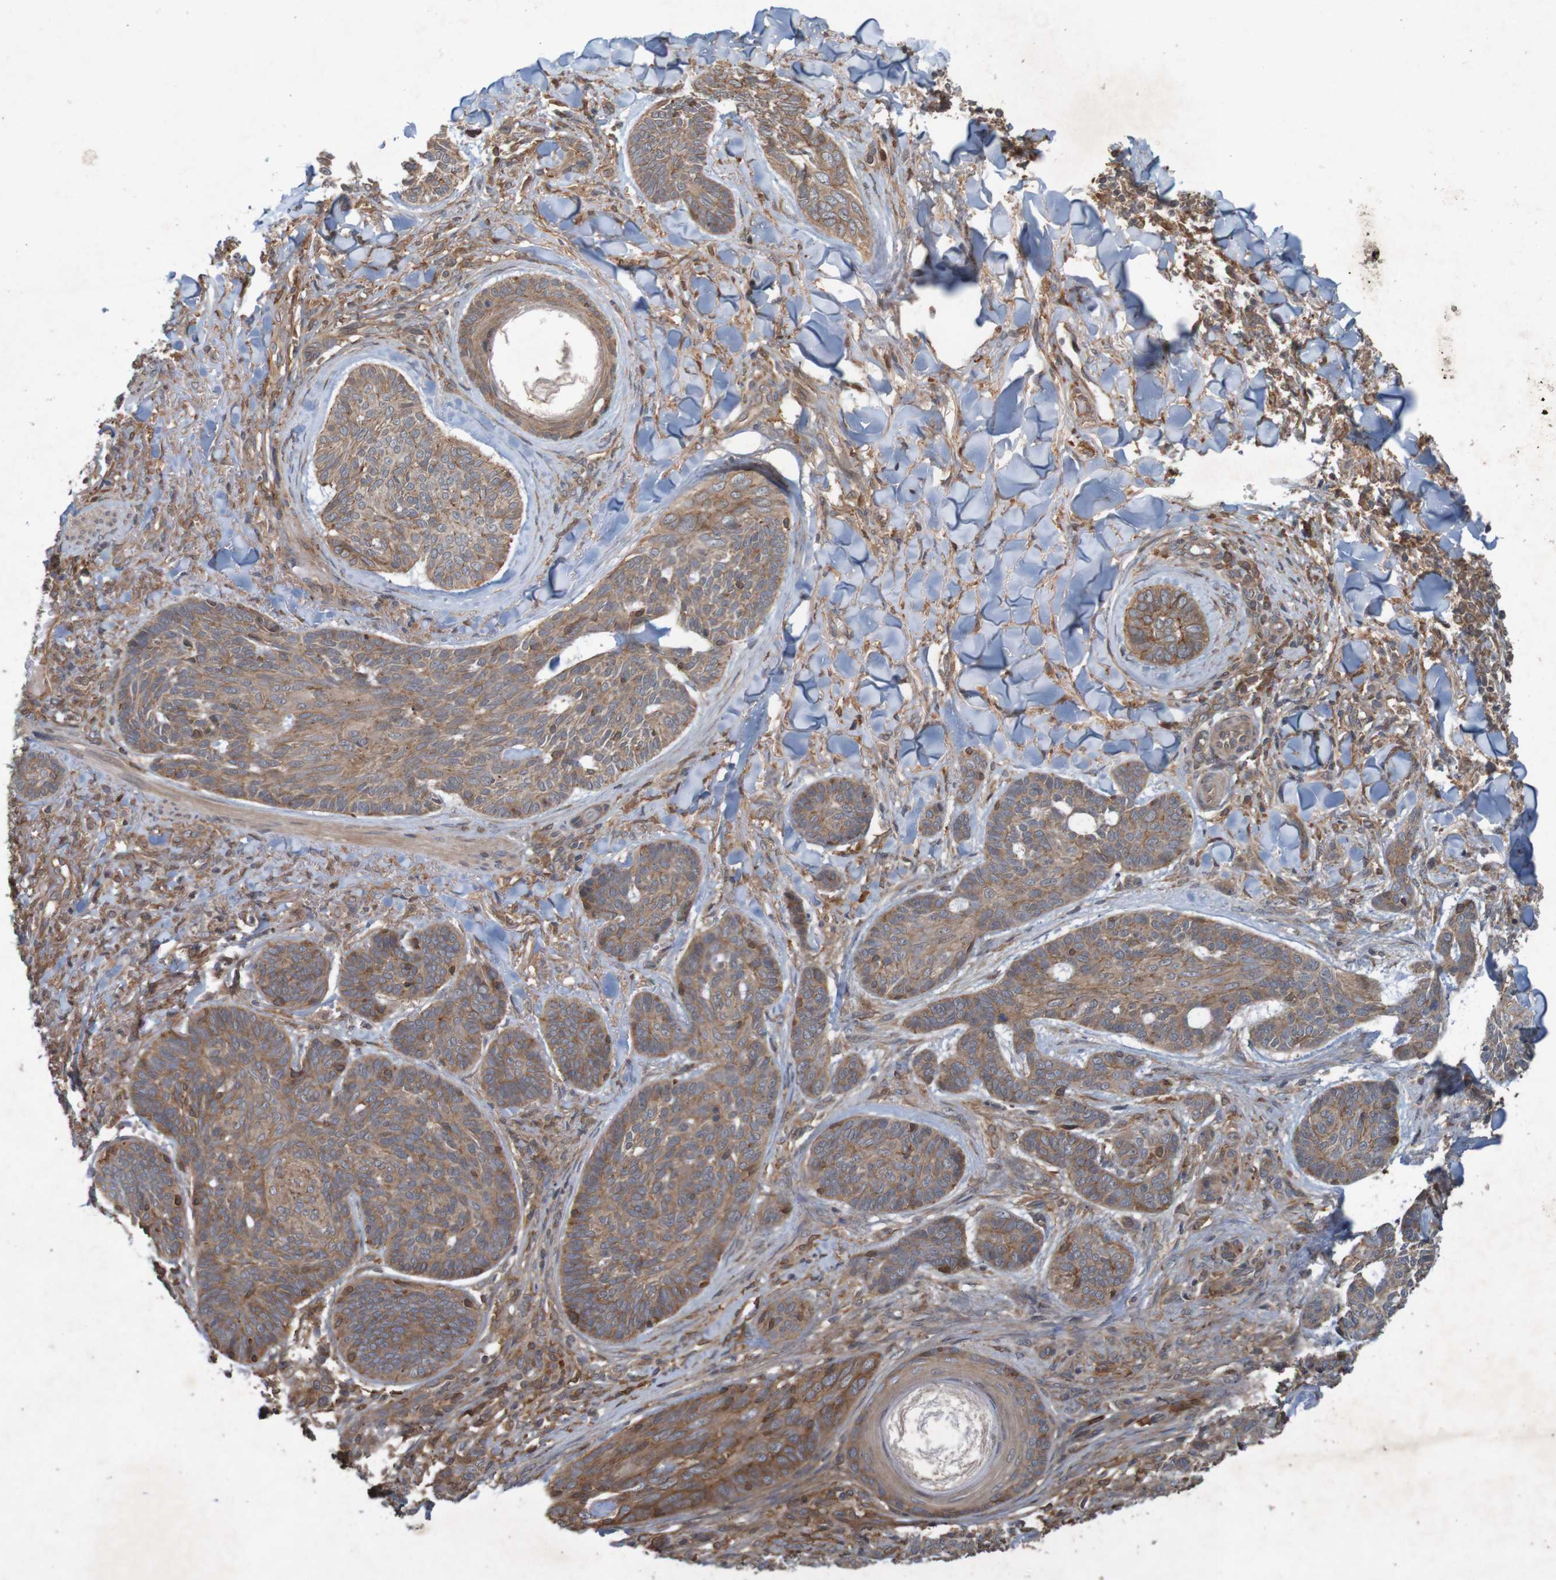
{"staining": {"intensity": "weak", "quantity": ">75%", "location": "cytoplasmic/membranous"}, "tissue": "skin cancer", "cell_type": "Tumor cells", "image_type": "cancer", "snomed": [{"axis": "morphology", "description": "Basal cell carcinoma"}, {"axis": "topography", "description": "Skin"}], "caption": "Immunohistochemistry (IHC) photomicrograph of skin cancer (basal cell carcinoma) stained for a protein (brown), which demonstrates low levels of weak cytoplasmic/membranous positivity in approximately >75% of tumor cells.", "gene": "ARHGEF11", "patient": {"sex": "male", "age": 43}}